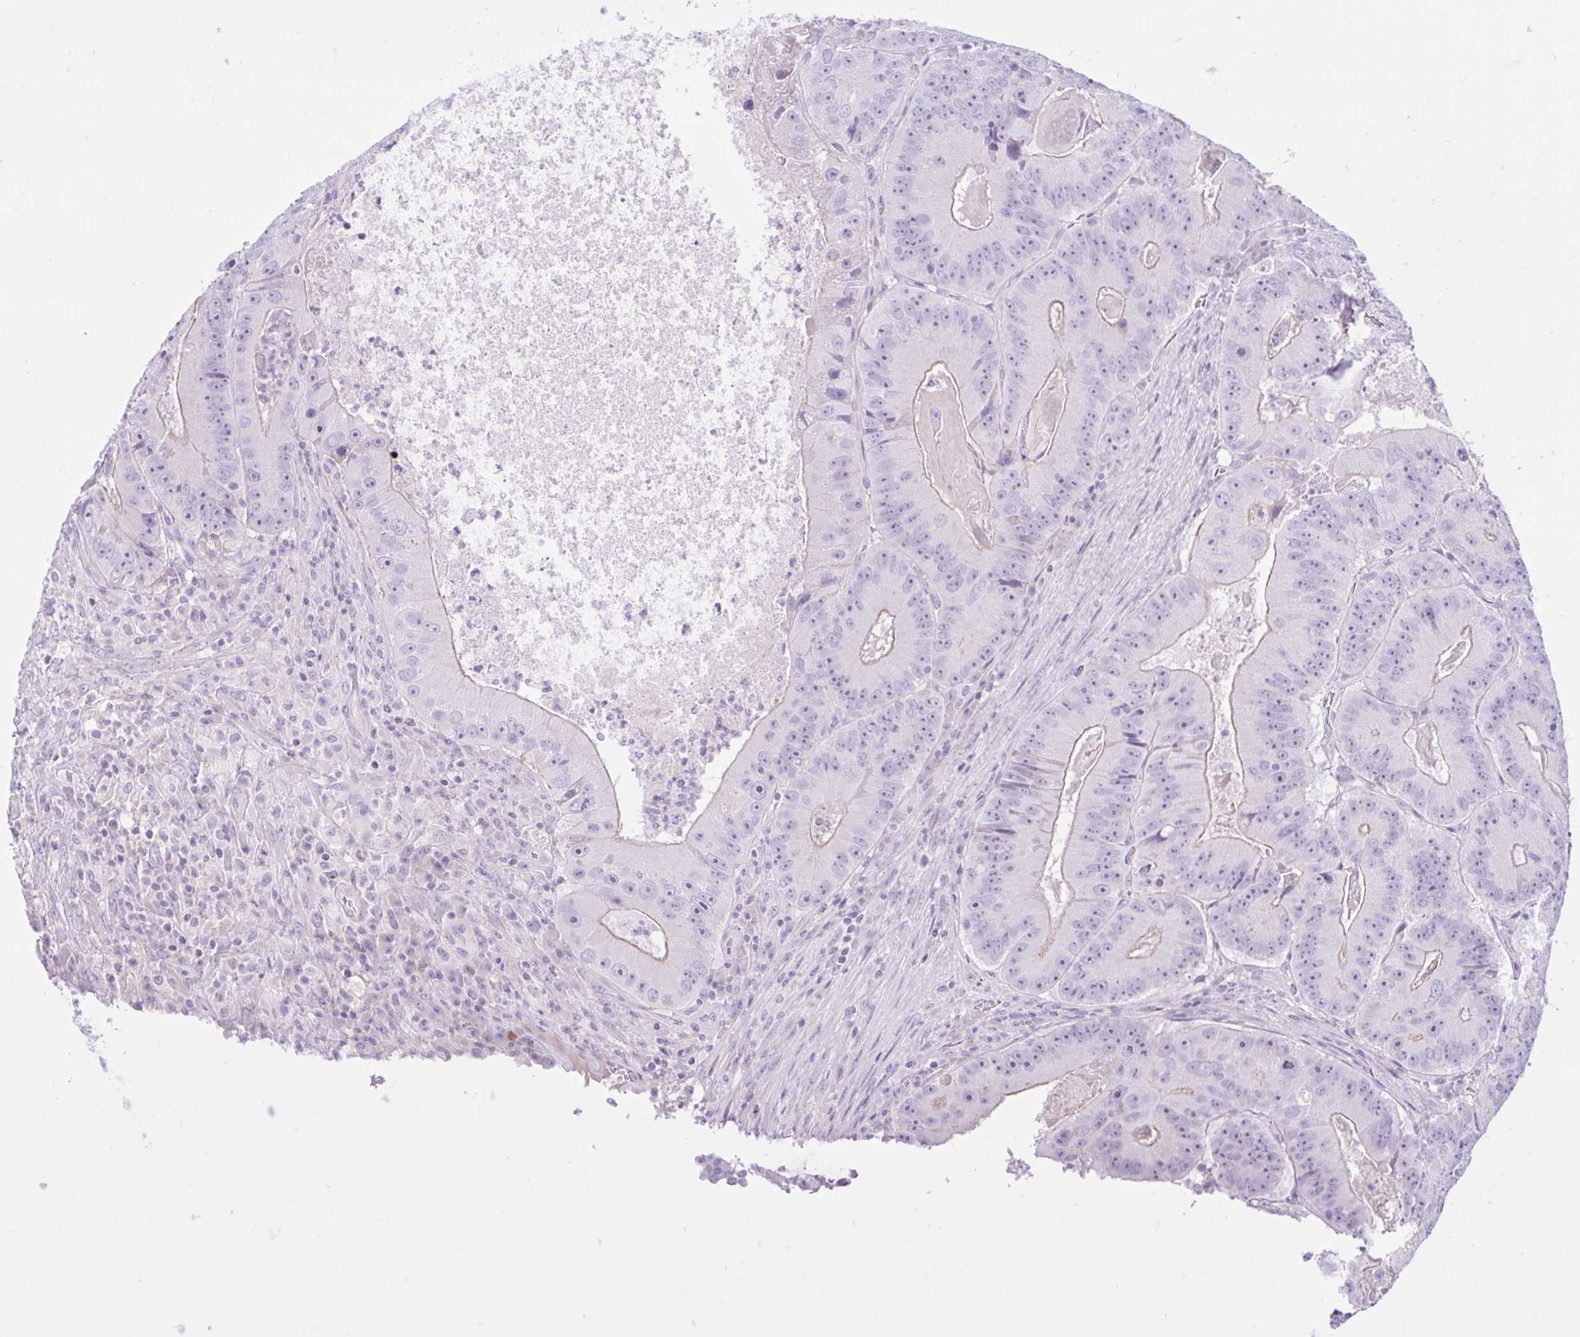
{"staining": {"intensity": "negative", "quantity": "none", "location": "none"}, "tissue": "colorectal cancer", "cell_type": "Tumor cells", "image_type": "cancer", "snomed": [{"axis": "morphology", "description": "Adenocarcinoma, NOS"}, {"axis": "topography", "description": "Colon"}], "caption": "Human colorectal cancer (adenocarcinoma) stained for a protein using IHC reveals no expression in tumor cells.", "gene": "ZNF101", "patient": {"sex": "female", "age": 86}}